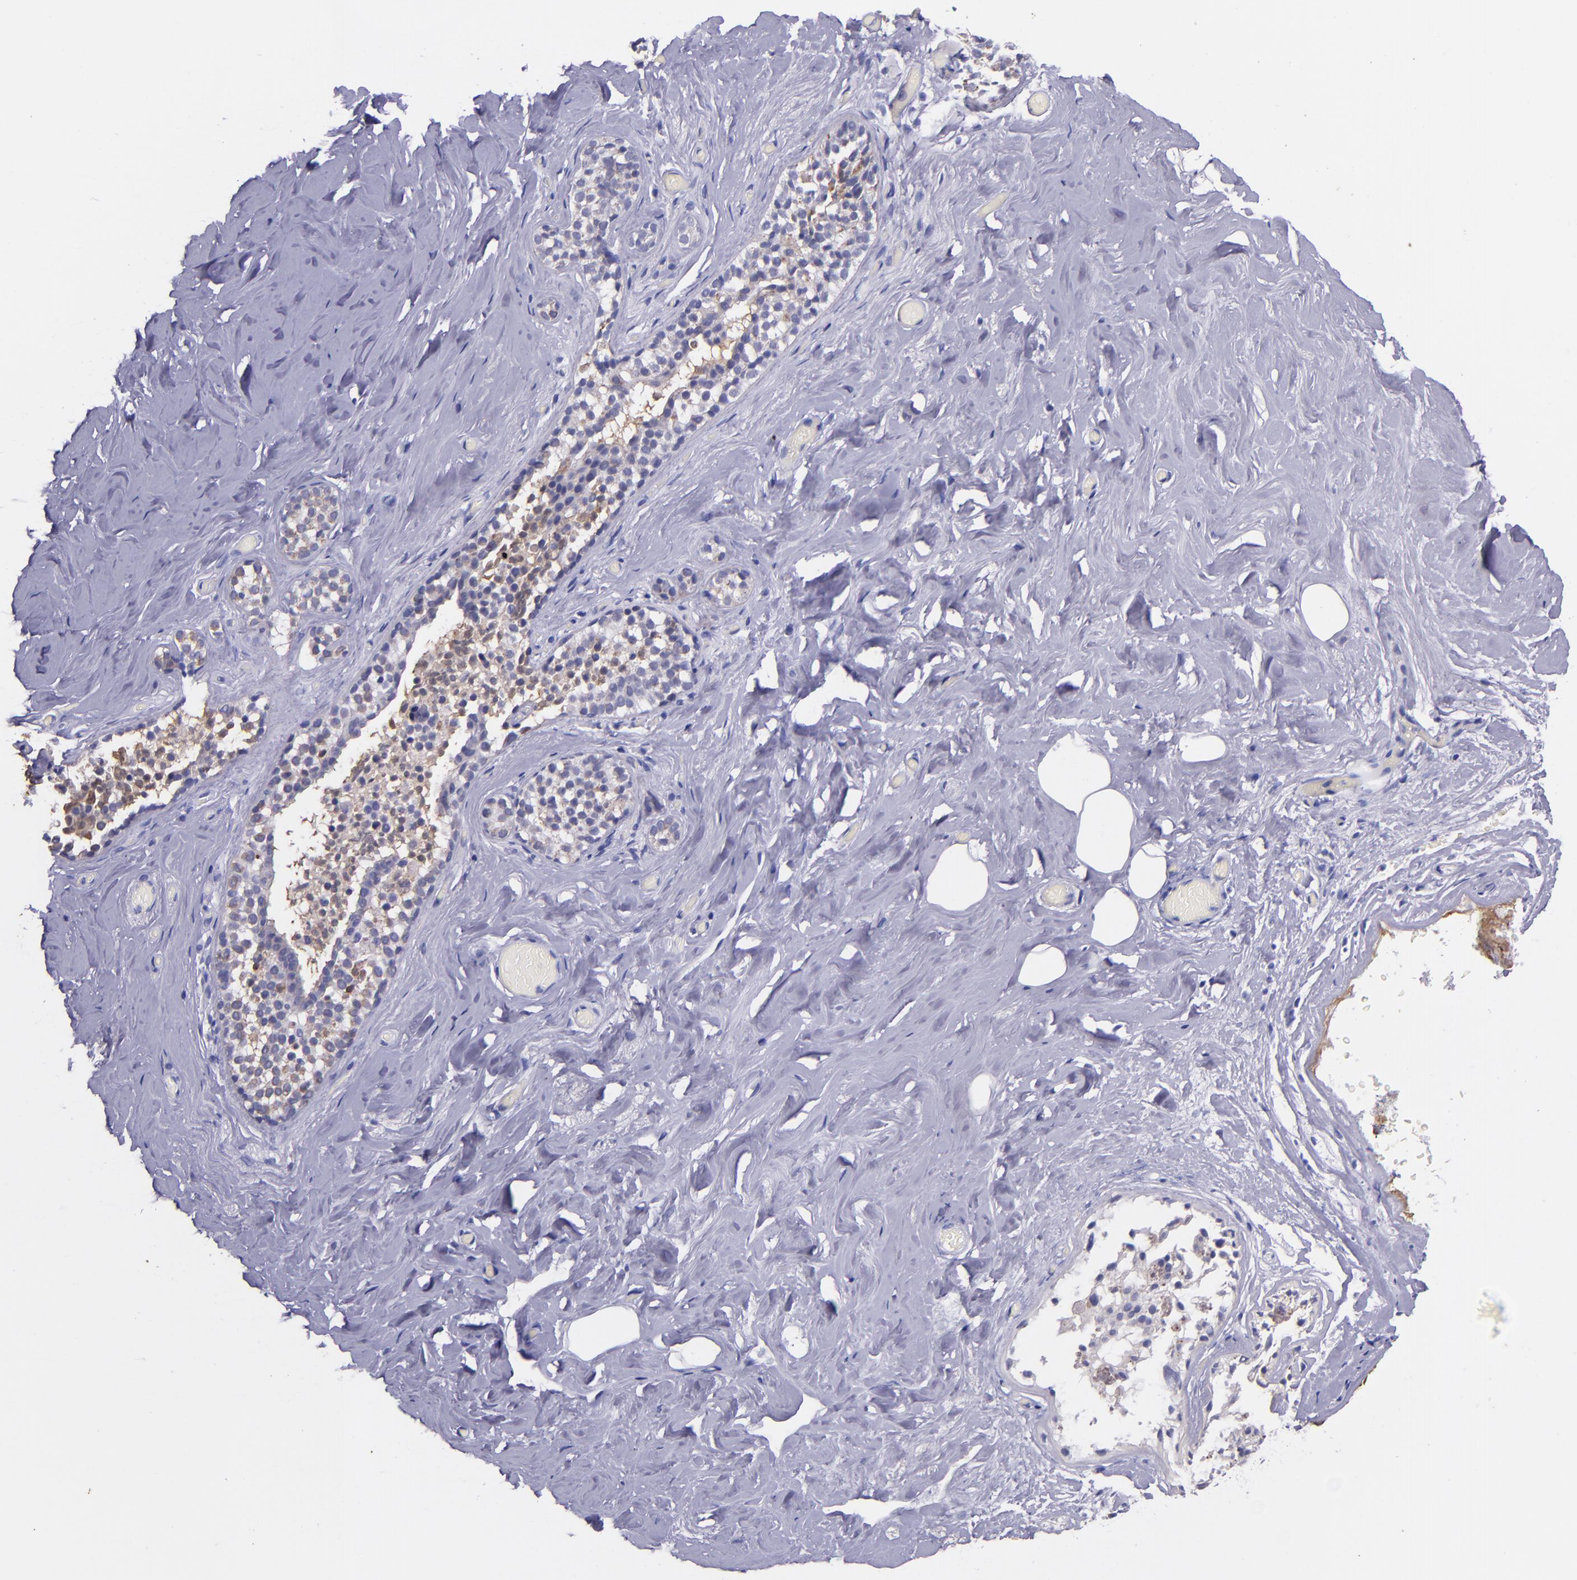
{"staining": {"intensity": "negative", "quantity": "none", "location": "none"}, "tissue": "breast", "cell_type": "Adipocytes", "image_type": "normal", "snomed": [{"axis": "morphology", "description": "Normal tissue, NOS"}, {"axis": "topography", "description": "Breast"}], "caption": "The photomicrograph shows no significant positivity in adipocytes of breast. (DAB IHC visualized using brightfield microscopy, high magnification).", "gene": "KRT4", "patient": {"sex": "female", "age": 75}}